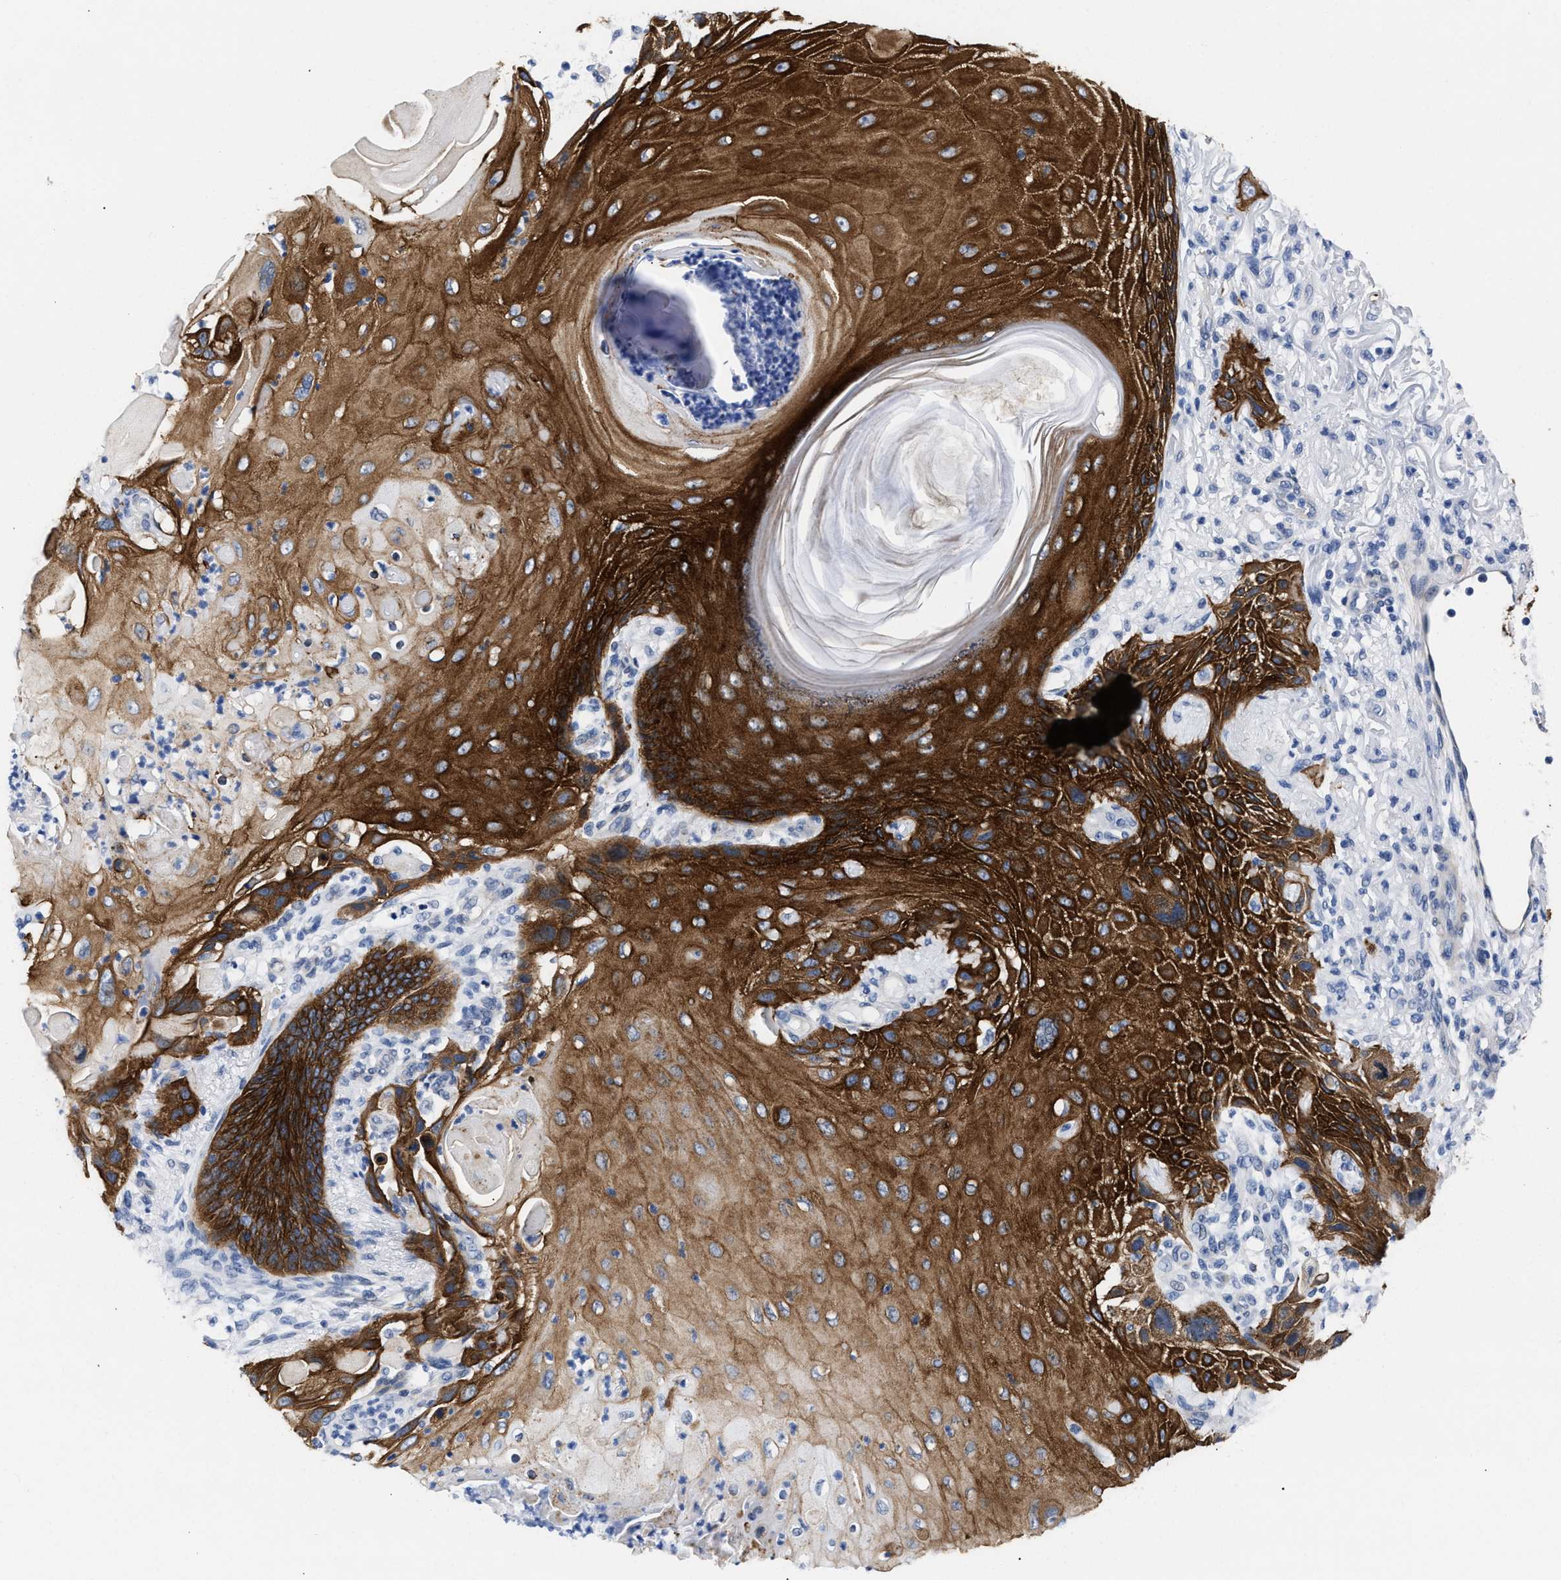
{"staining": {"intensity": "strong", "quantity": ">75%", "location": "cytoplasmic/membranous"}, "tissue": "skin cancer", "cell_type": "Tumor cells", "image_type": "cancer", "snomed": [{"axis": "morphology", "description": "Squamous cell carcinoma, NOS"}, {"axis": "topography", "description": "Skin"}], "caption": "Immunohistochemistry (IHC) of skin squamous cell carcinoma demonstrates high levels of strong cytoplasmic/membranous staining in about >75% of tumor cells.", "gene": "TRIM29", "patient": {"sex": "female", "age": 77}}